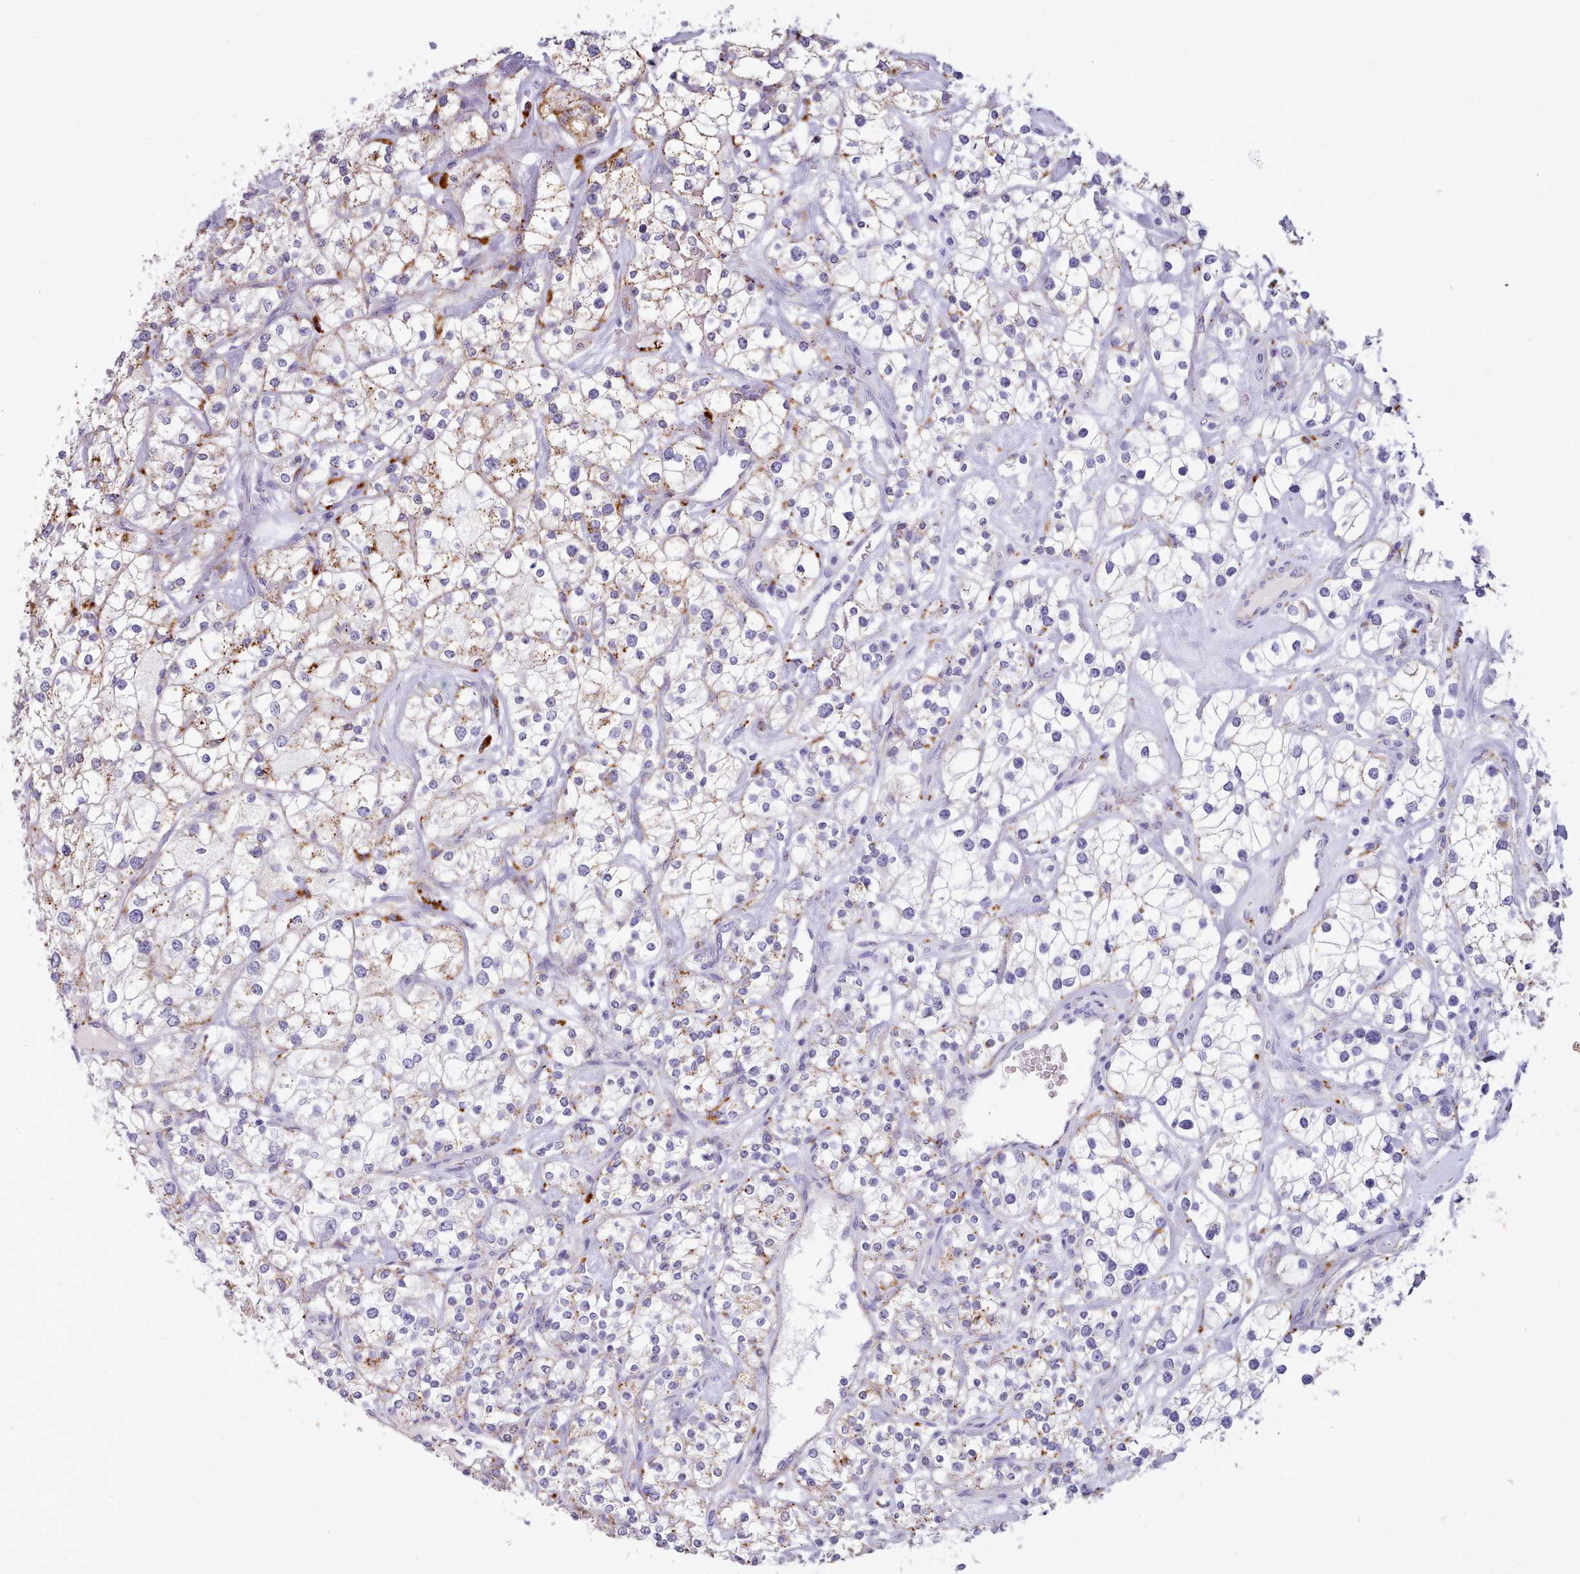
{"staining": {"intensity": "moderate", "quantity": "25%-75%", "location": "cytoplasmic/membranous"}, "tissue": "renal cancer", "cell_type": "Tumor cells", "image_type": "cancer", "snomed": [{"axis": "morphology", "description": "Adenocarcinoma, NOS"}, {"axis": "topography", "description": "Kidney"}], "caption": "Protein analysis of renal cancer (adenocarcinoma) tissue displays moderate cytoplasmic/membranous expression in approximately 25%-75% of tumor cells.", "gene": "GAA", "patient": {"sex": "male", "age": 77}}